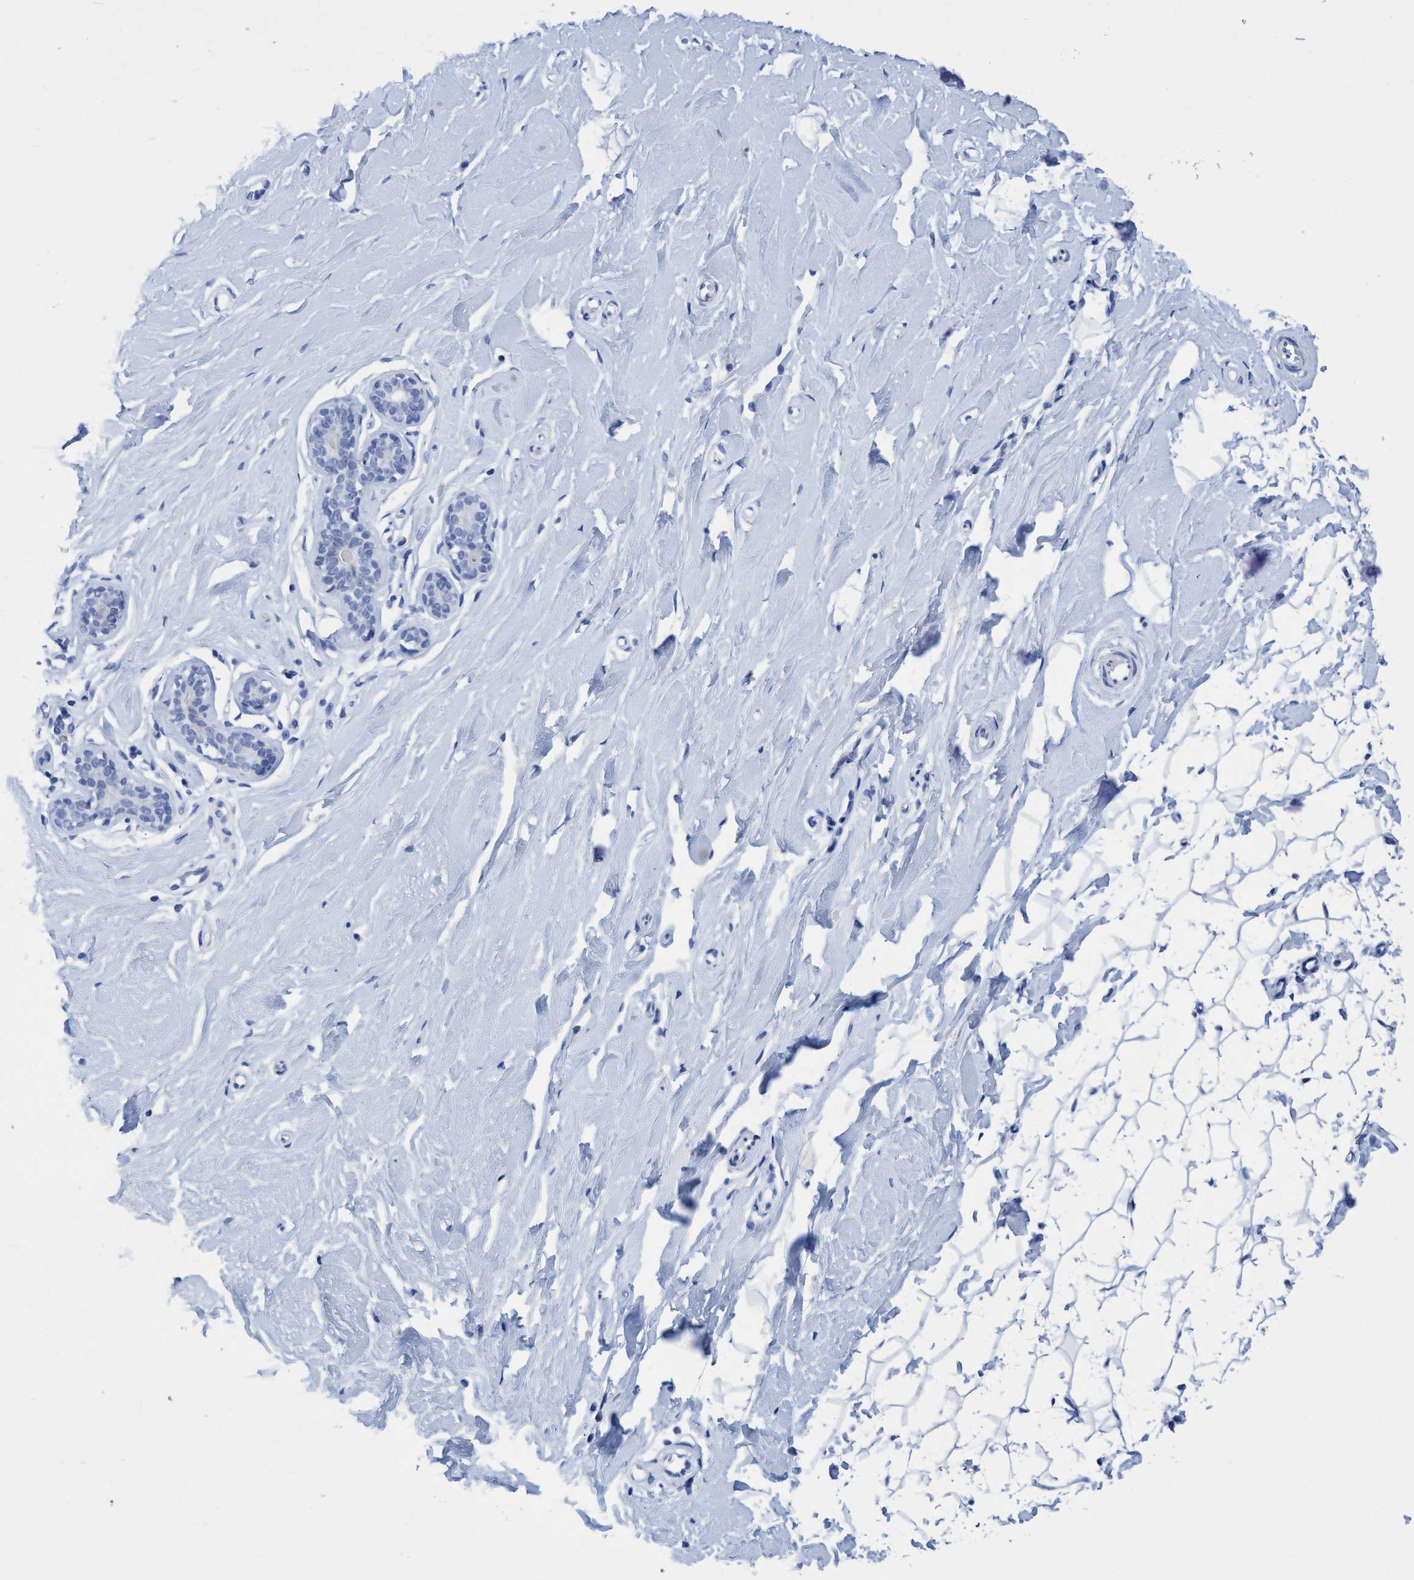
{"staining": {"intensity": "negative", "quantity": "none", "location": "none"}, "tissue": "breast", "cell_type": "Adipocytes", "image_type": "normal", "snomed": [{"axis": "morphology", "description": "Normal tissue, NOS"}, {"axis": "topography", "description": "Breast"}], "caption": "Immunohistochemical staining of unremarkable breast displays no significant positivity in adipocytes.", "gene": "PLPPR1", "patient": {"sex": "female", "age": 23}}